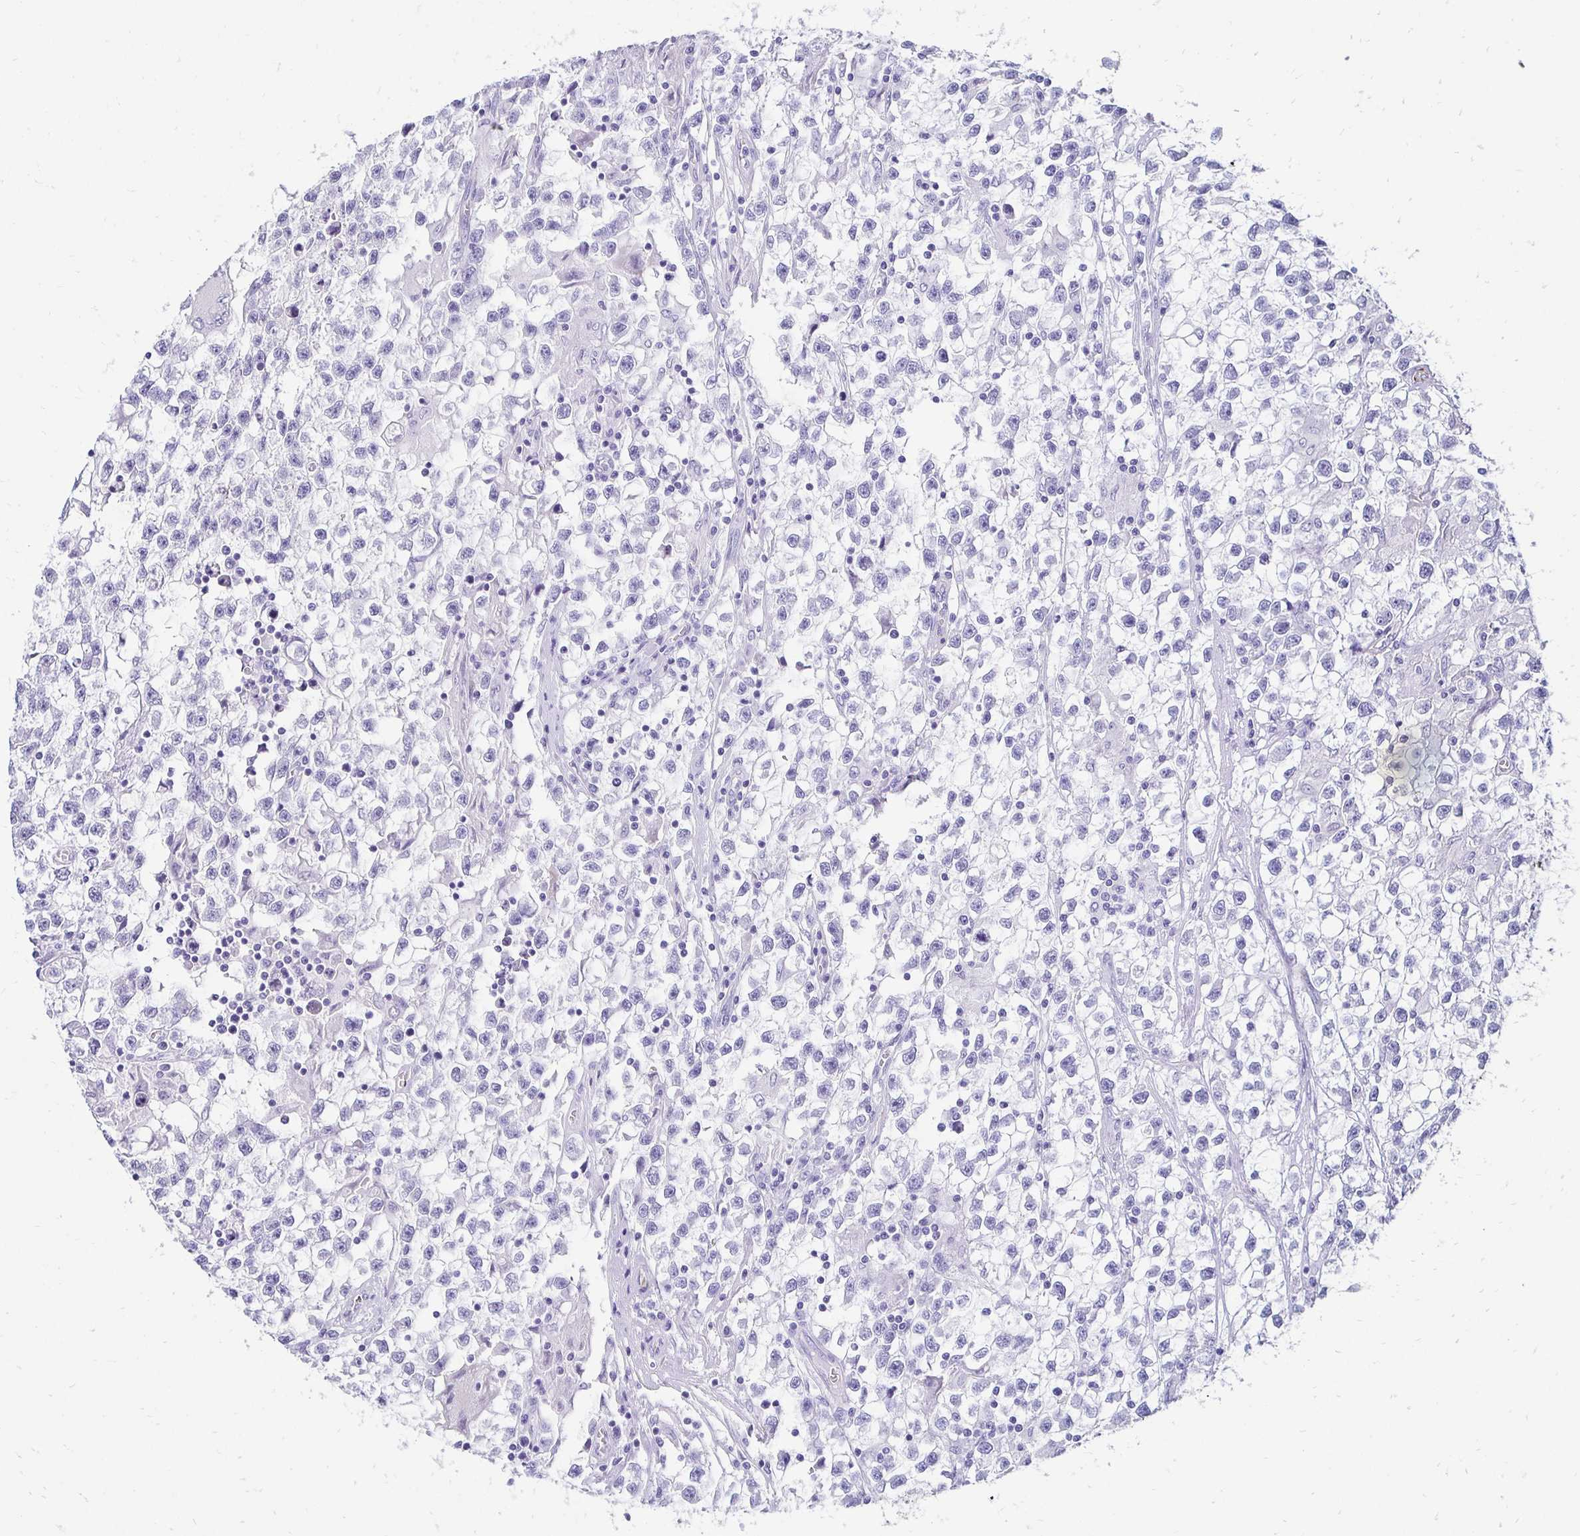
{"staining": {"intensity": "negative", "quantity": "none", "location": "none"}, "tissue": "testis cancer", "cell_type": "Tumor cells", "image_type": "cancer", "snomed": [{"axis": "morphology", "description": "Seminoma, NOS"}, {"axis": "topography", "description": "Testis"}], "caption": "An IHC photomicrograph of seminoma (testis) is shown. There is no staining in tumor cells of seminoma (testis).", "gene": "TMEM54", "patient": {"sex": "male", "age": 31}}